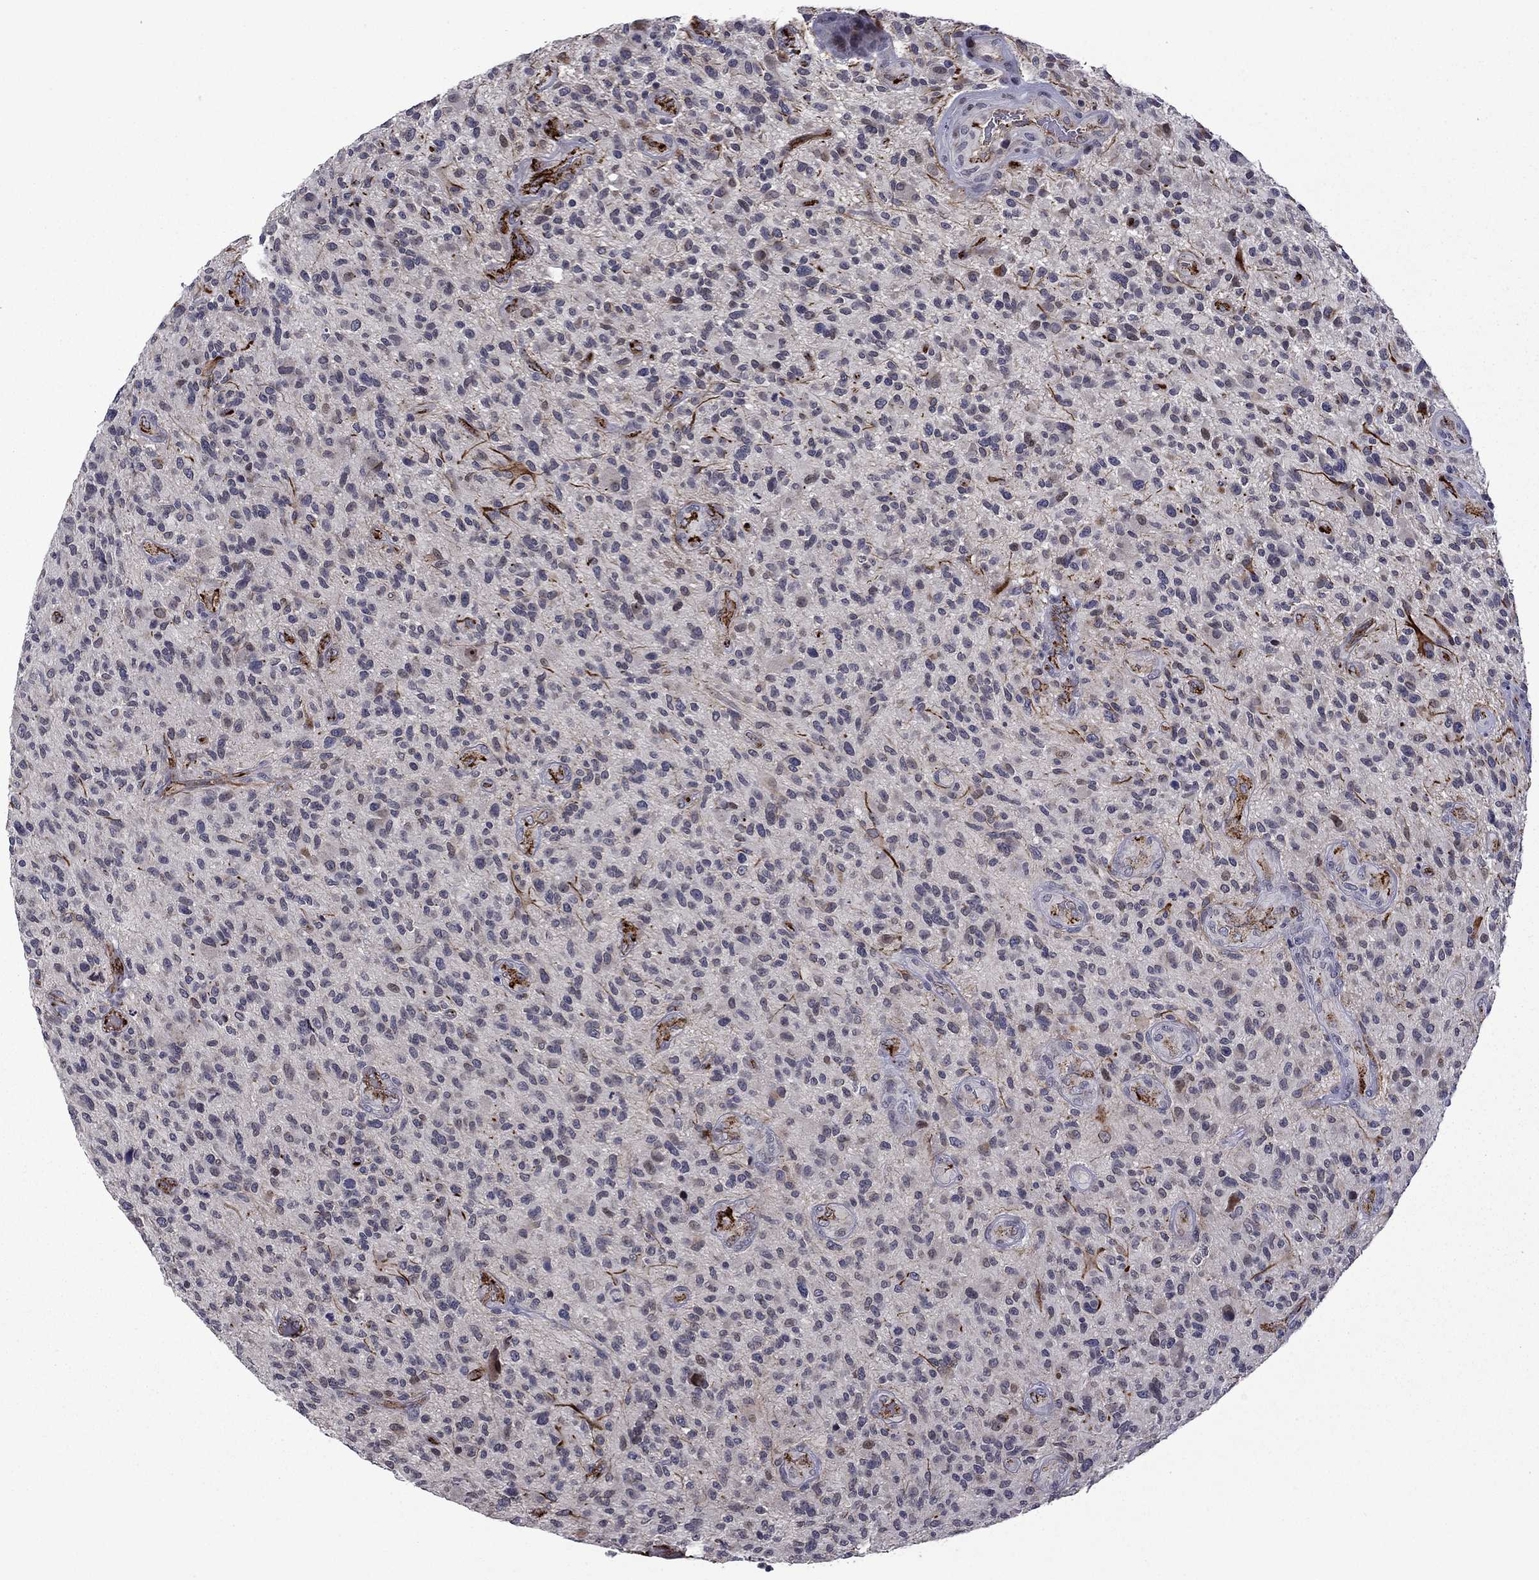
{"staining": {"intensity": "negative", "quantity": "none", "location": "none"}, "tissue": "glioma", "cell_type": "Tumor cells", "image_type": "cancer", "snomed": [{"axis": "morphology", "description": "Glioma, malignant, High grade"}, {"axis": "topography", "description": "Brain"}], "caption": "Tumor cells show no significant staining in malignant glioma (high-grade).", "gene": "SLITRK1", "patient": {"sex": "male", "age": 47}}